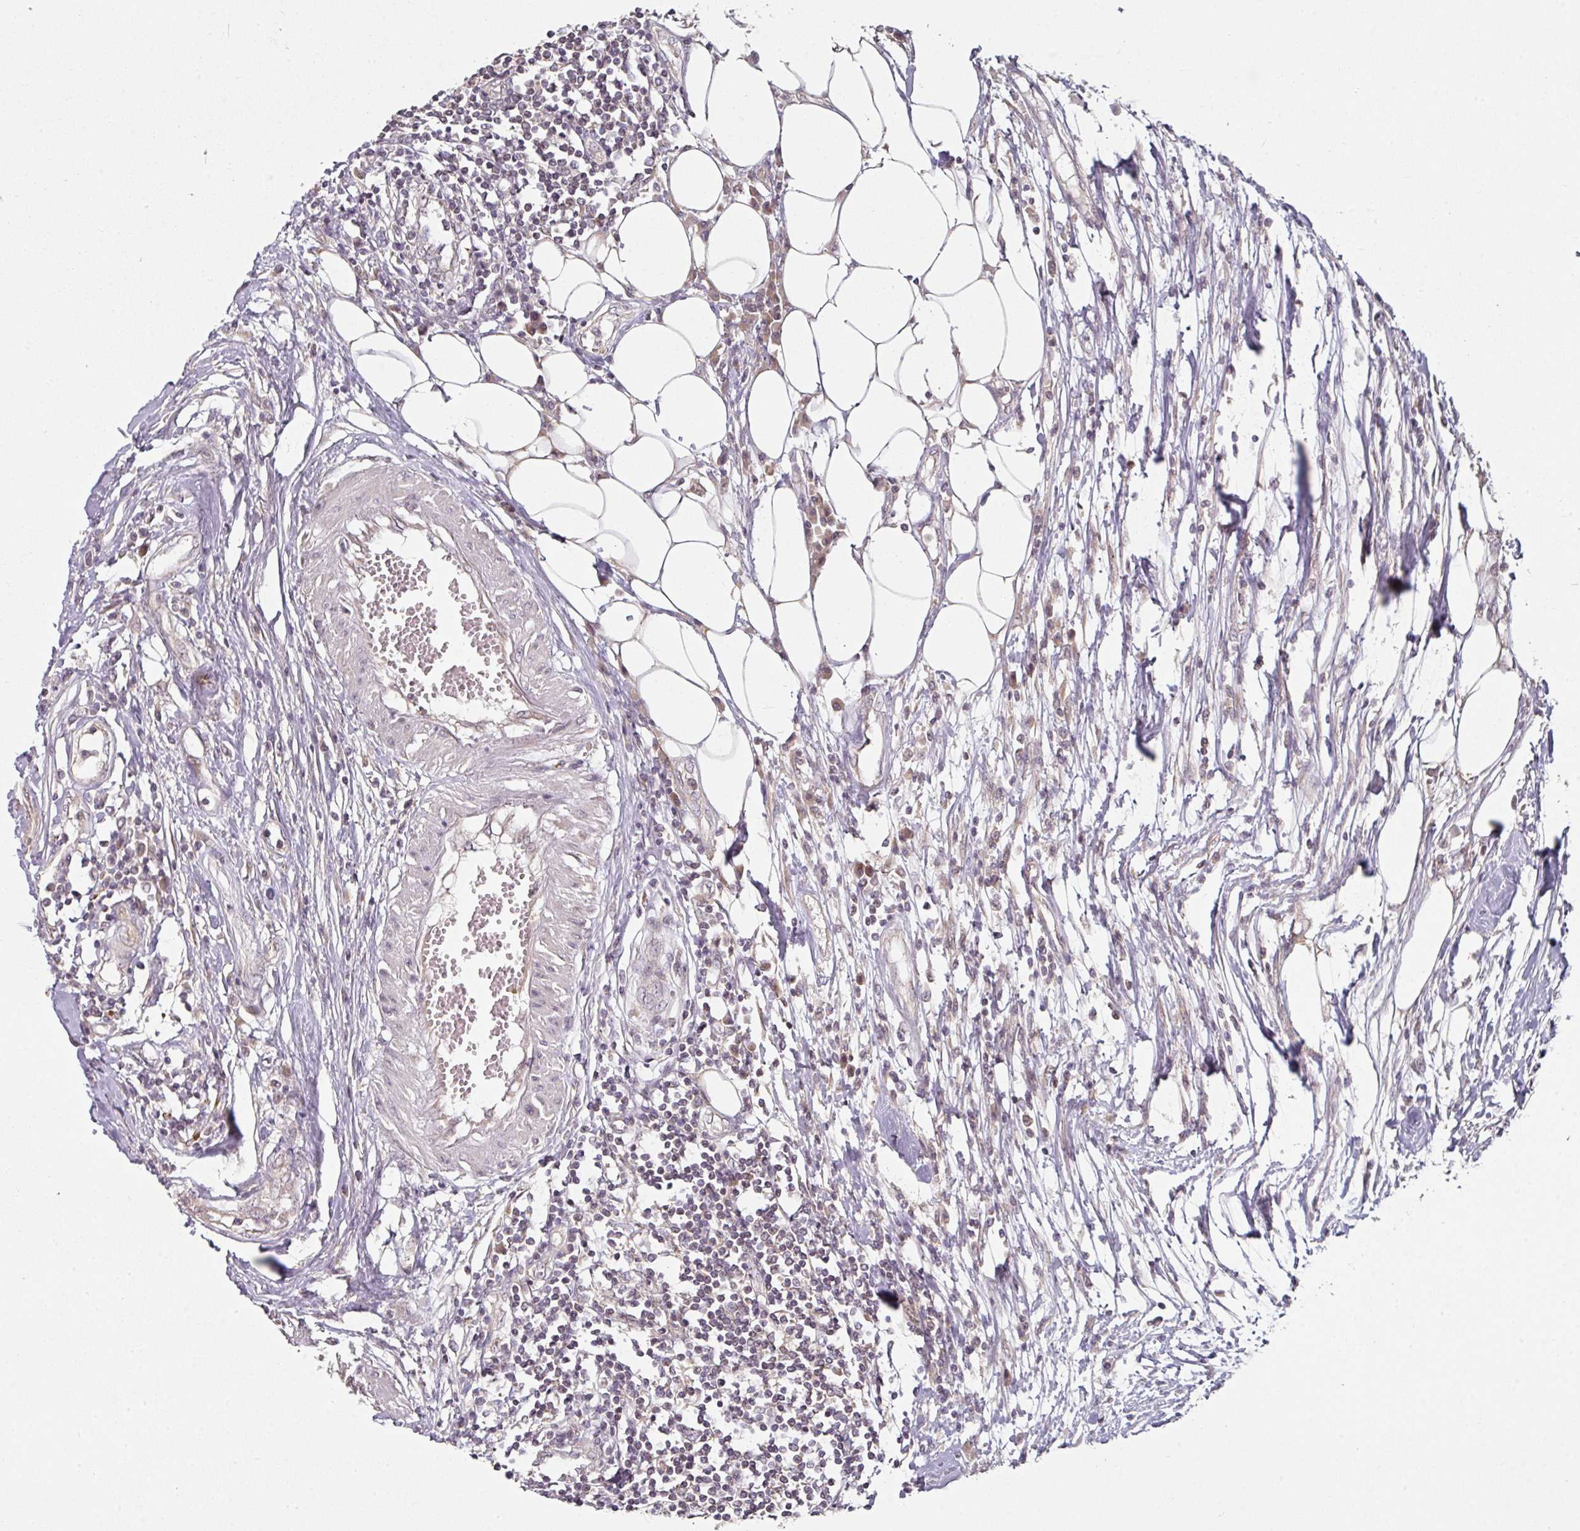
{"staining": {"intensity": "weak", "quantity": "25%-75%", "location": "cytoplasmic/membranous"}, "tissue": "colorectal cancer", "cell_type": "Tumor cells", "image_type": "cancer", "snomed": [{"axis": "morphology", "description": "Adenocarcinoma, NOS"}, {"axis": "topography", "description": "Colon"}], "caption": "This image demonstrates immunohistochemistry staining of human adenocarcinoma (colorectal), with low weak cytoplasmic/membranous positivity in about 25%-75% of tumor cells.", "gene": "MAP2K2", "patient": {"sex": "male", "age": 77}}